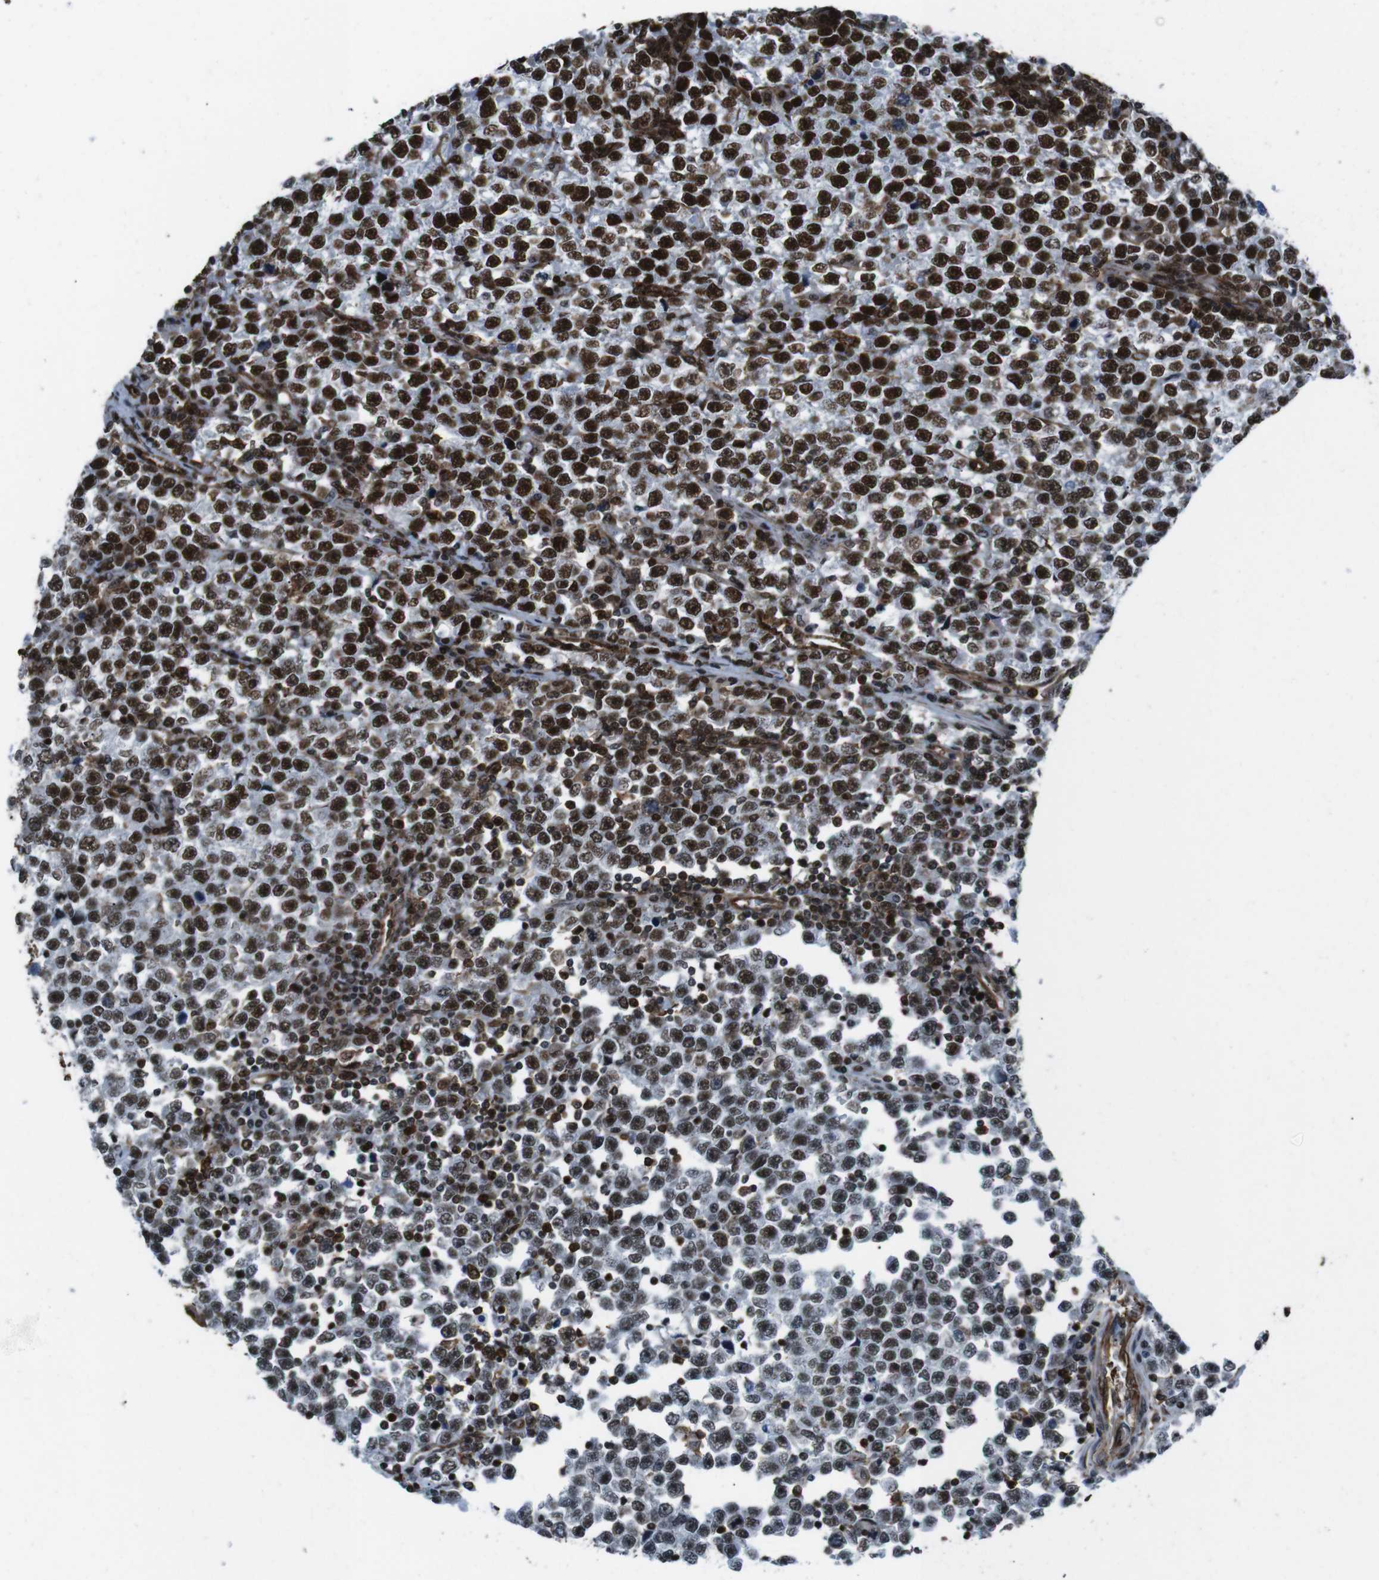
{"staining": {"intensity": "strong", "quantity": ">75%", "location": "nuclear"}, "tissue": "testis cancer", "cell_type": "Tumor cells", "image_type": "cancer", "snomed": [{"axis": "morphology", "description": "Seminoma, NOS"}, {"axis": "topography", "description": "Testis"}], "caption": "Protein analysis of seminoma (testis) tissue shows strong nuclear staining in about >75% of tumor cells. (DAB IHC, brown staining for protein, blue staining for nuclei).", "gene": "HNRNPU", "patient": {"sex": "male", "age": 43}}